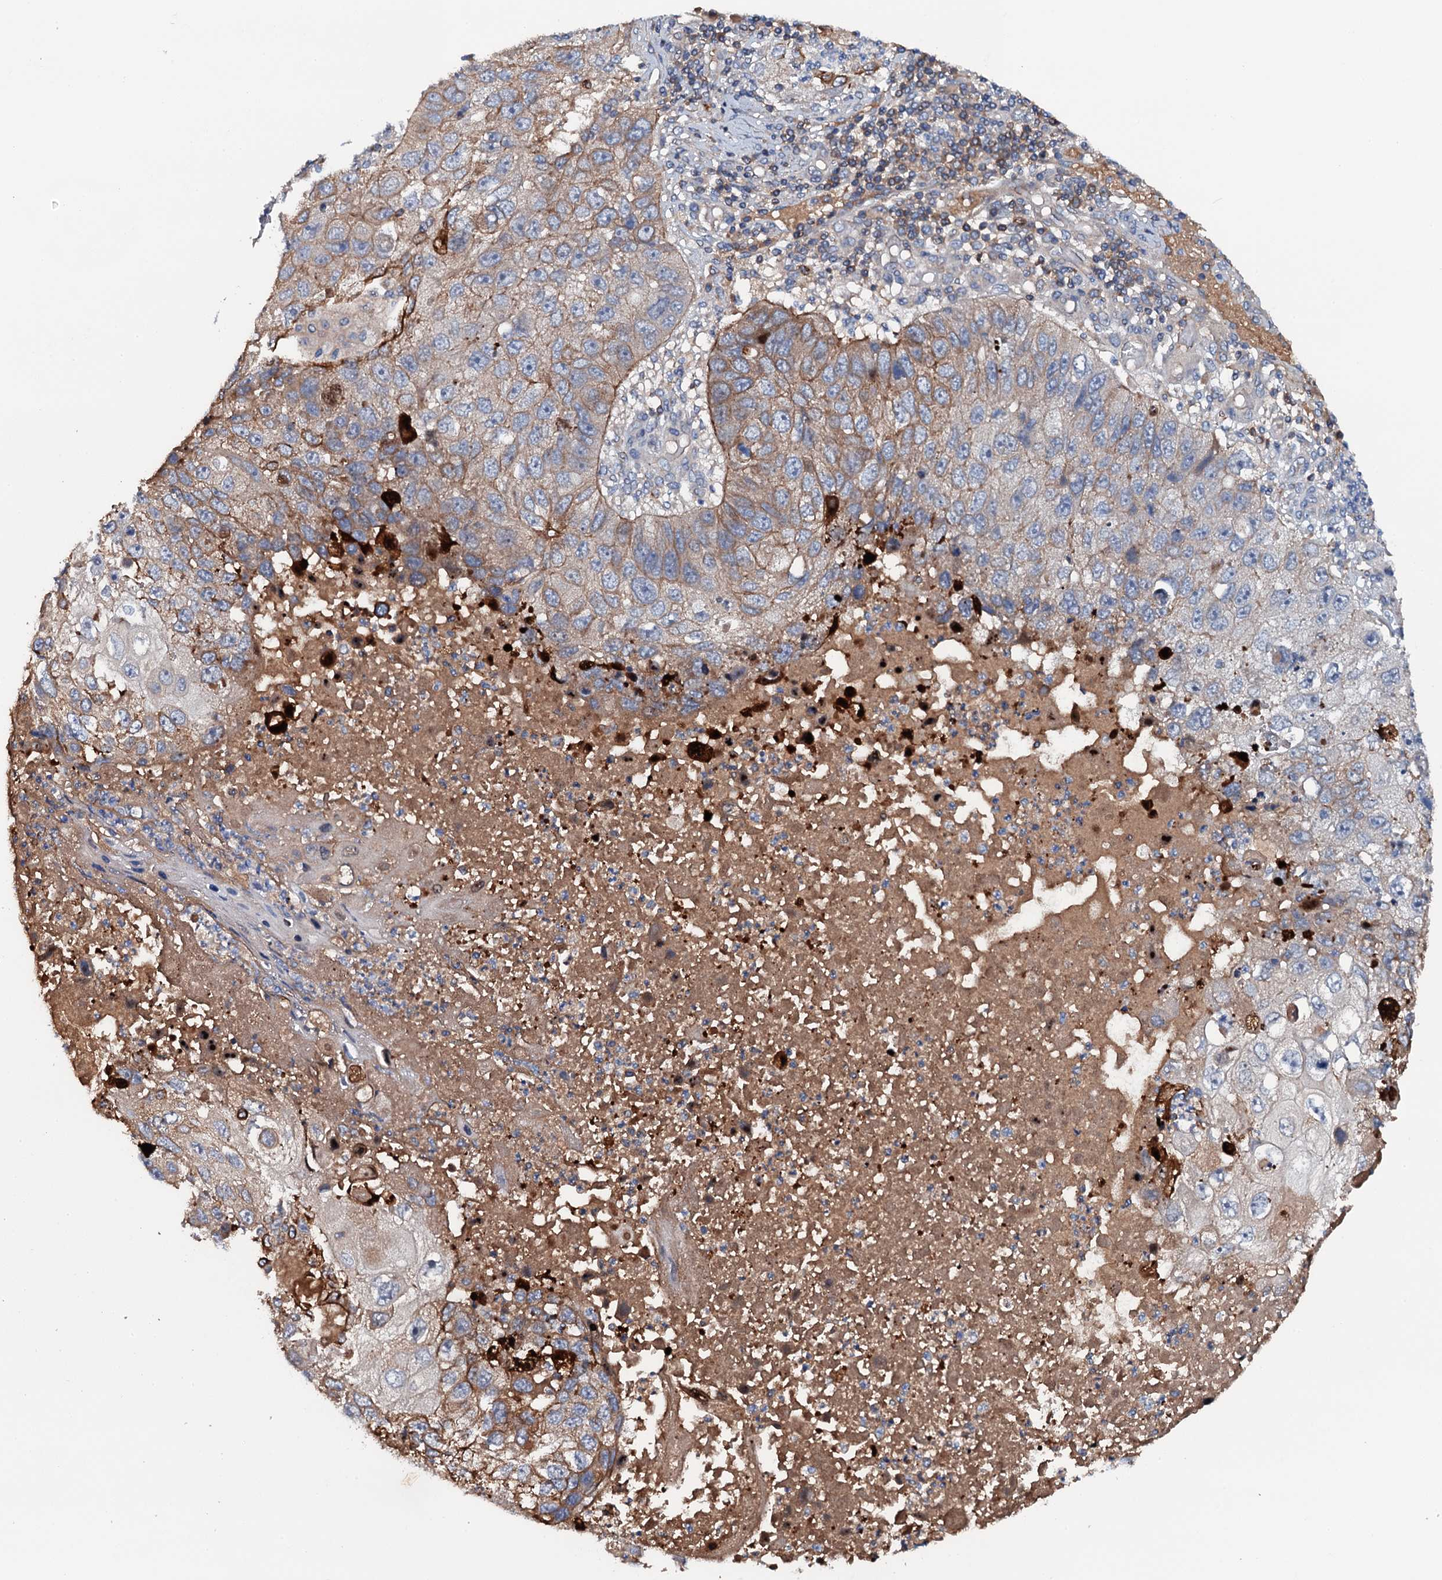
{"staining": {"intensity": "moderate", "quantity": "25%-75%", "location": "cytoplasmic/membranous"}, "tissue": "lung cancer", "cell_type": "Tumor cells", "image_type": "cancer", "snomed": [{"axis": "morphology", "description": "Squamous cell carcinoma, NOS"}, {"axis": "topography", "description": "Lung"}], "caption": "Protein expression analysis of human squamous cell carcinoma (lung) reveals moderate cytoplasmic/membranous positivity in approximately 25%-75% of tumor cells. (Stains: DAB in brown, nuclei in blue, Microscopy: brightfield microscopy at high magnification).", "gene": "NEK1", "patient": {"sex": "male", "age": 61}}